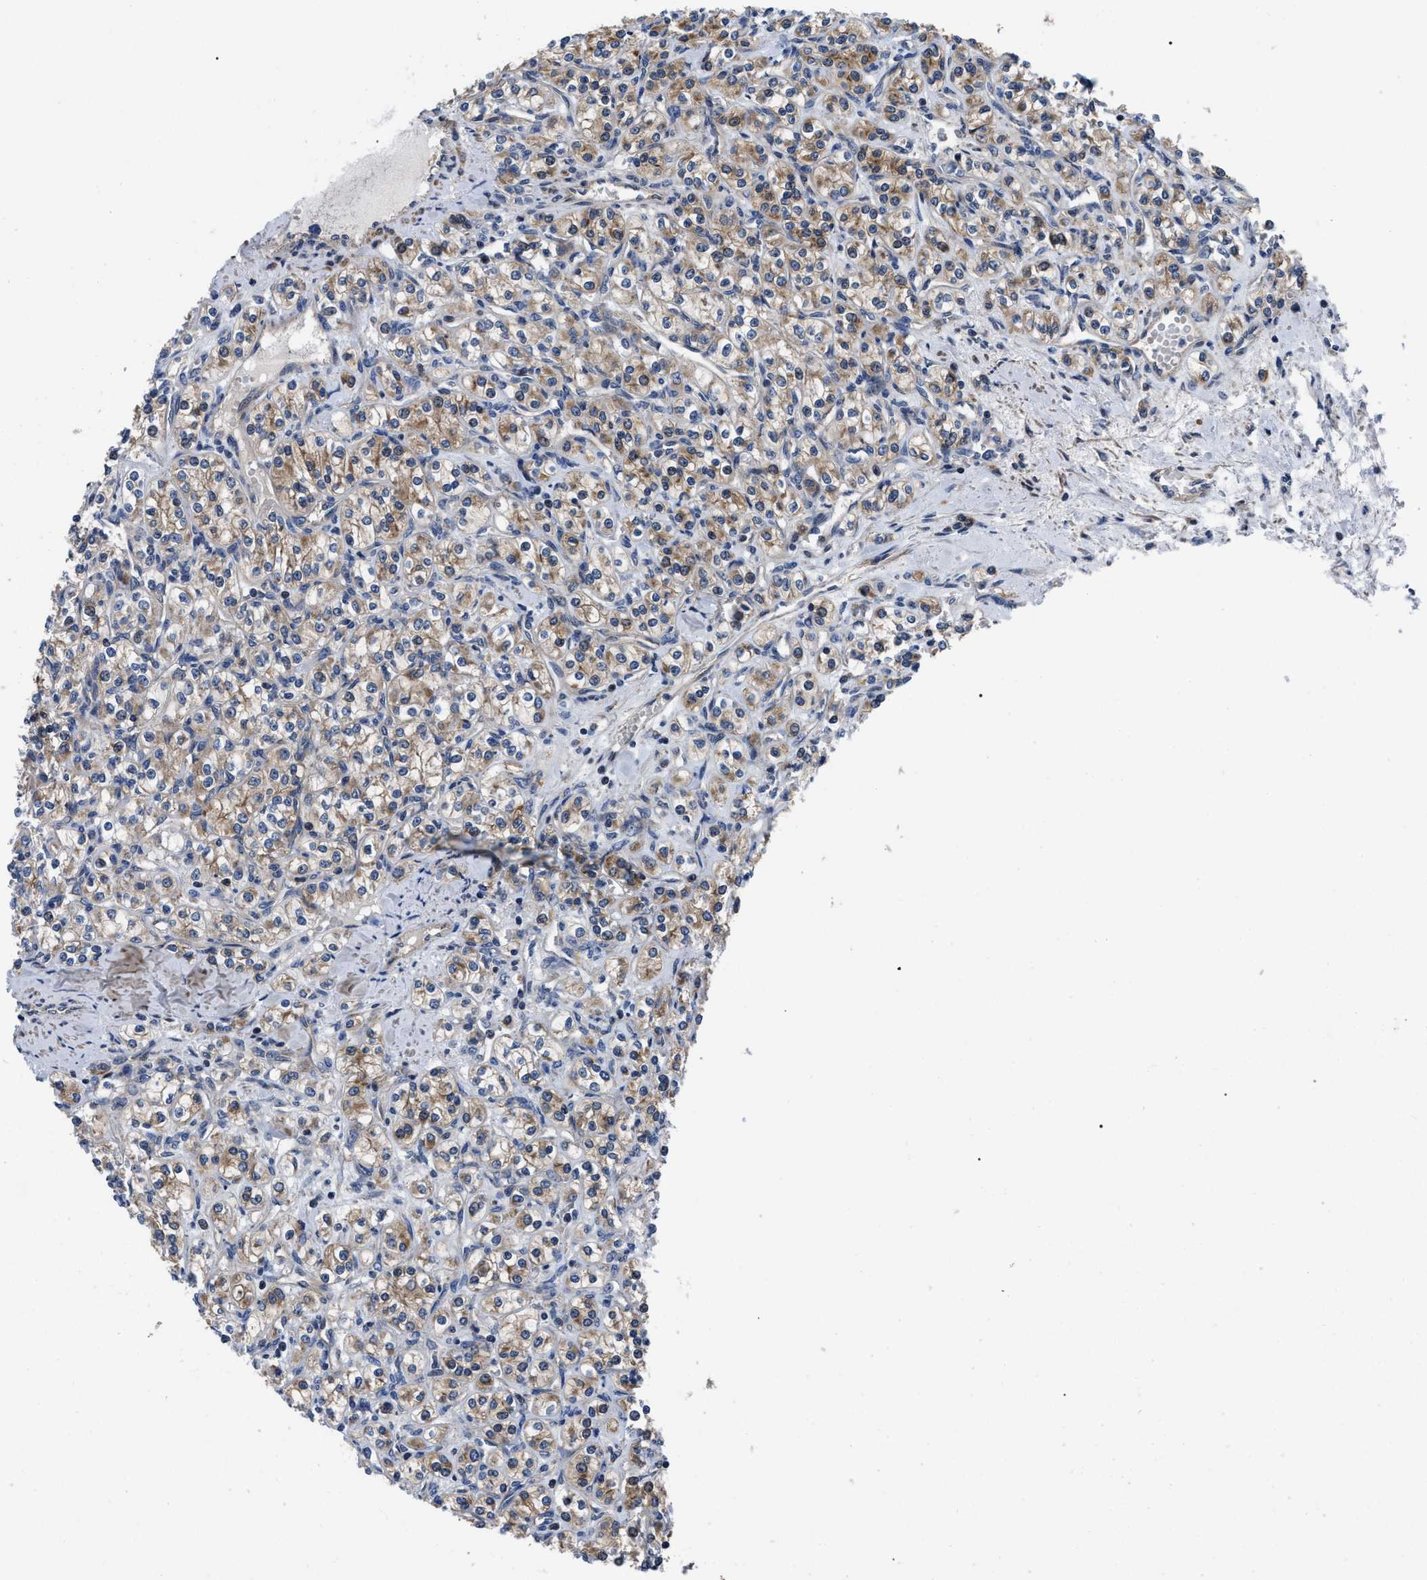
{"staining": {"intensity": "moderate", "quantity": ">75%", "location": "cytoplasmic/membranous"}, "tissue": "renal cancer", "cell_type": "Tumor cells", "image_type": "cancer", "snomed": [{"axis": "morphology", "description": "Adenocarcinoma, NOS"}, {"axis": "topography", "description": "Kidney"}], "caption": "Renal cancer stained with a brown dye reveals moderate cytoplasmic/membranous positive expression in approximately >75% of tumor cells.", "gene": "PPWD1", "patient": {"sex": "male", "age": 77}}